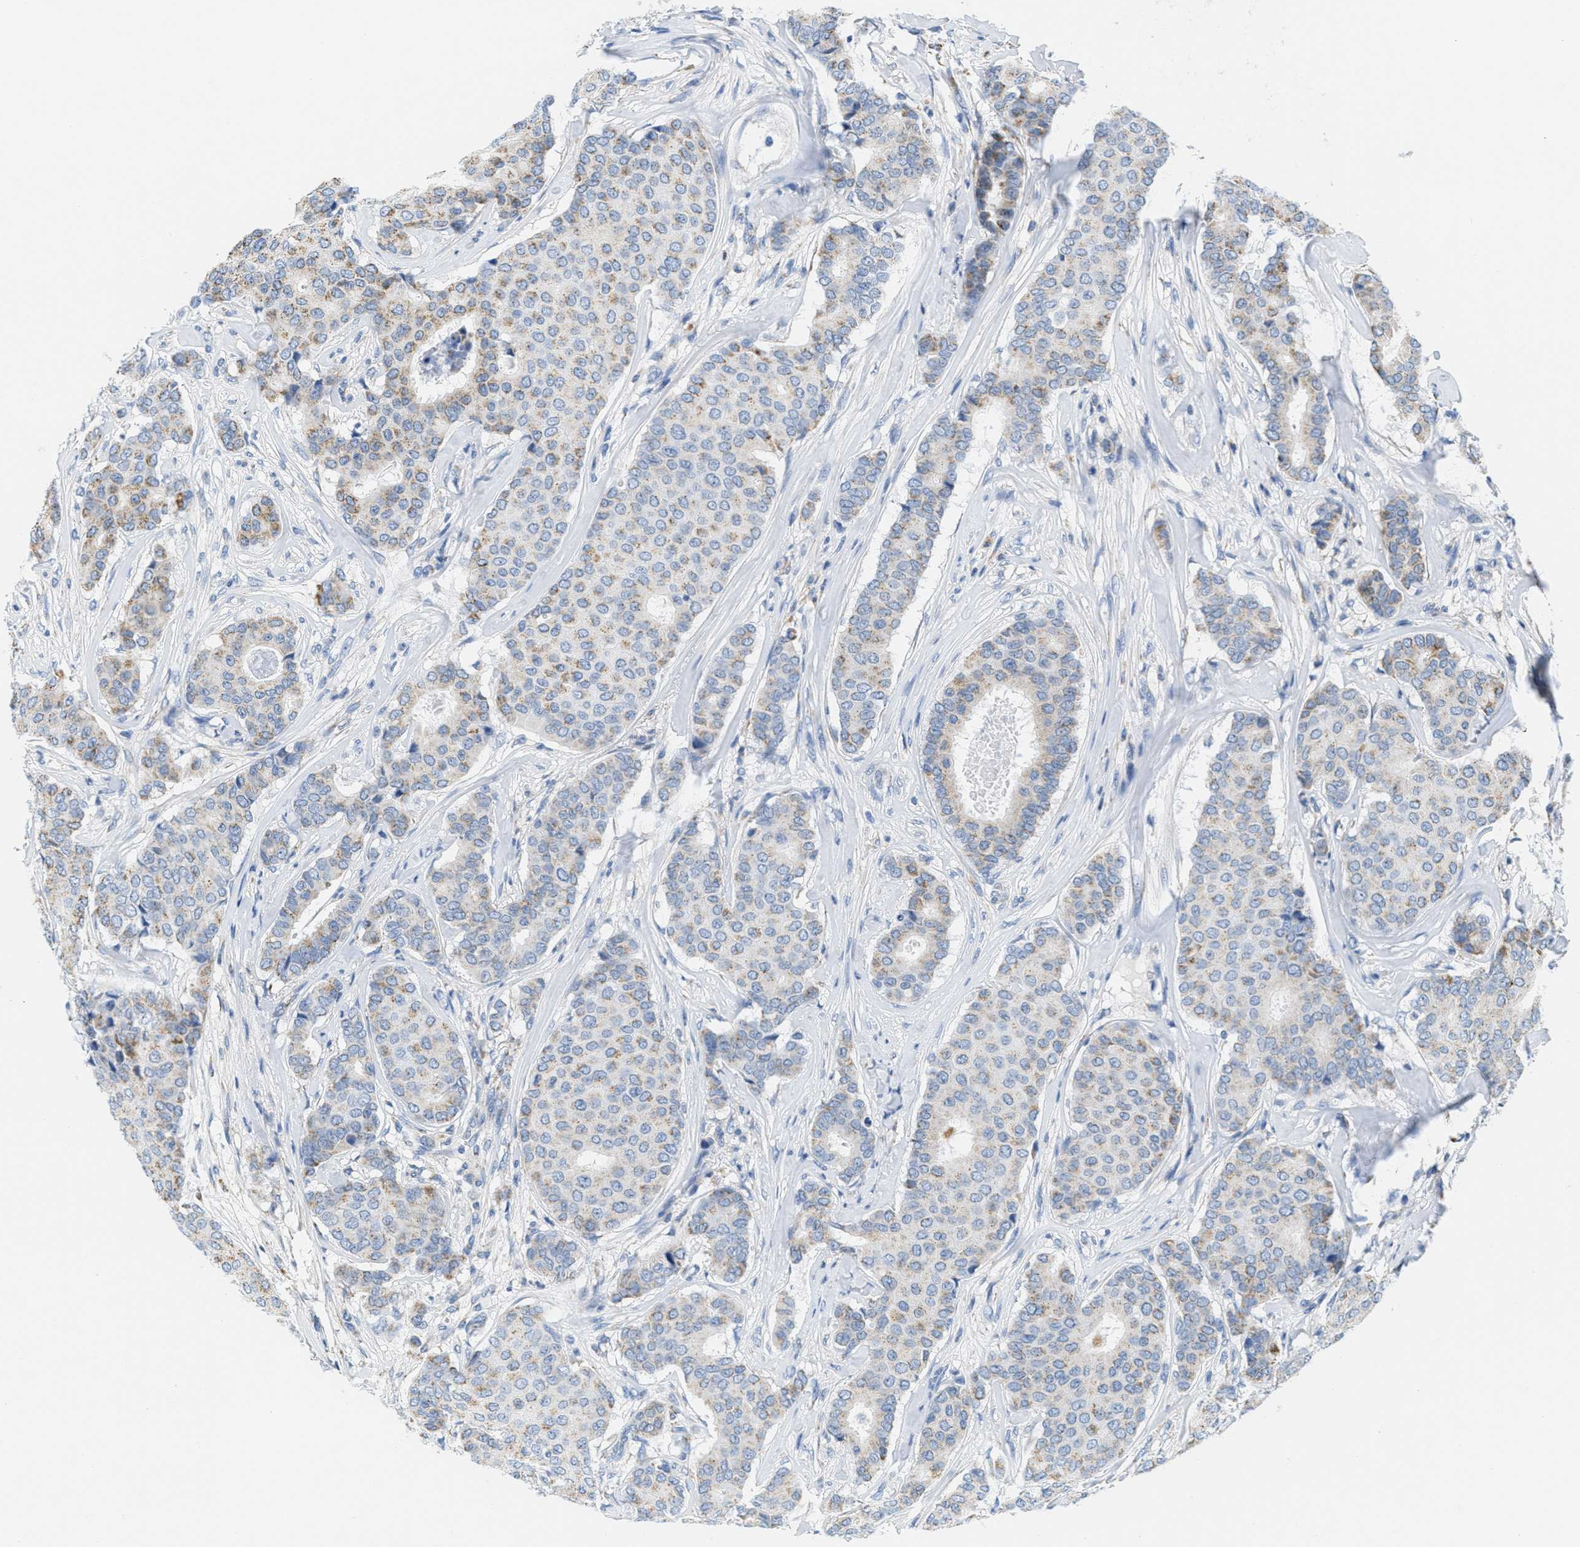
{"staining": {"intensity": "weak", "quantity": "25%-75%", "location": "cytoplasmic/membranous"}, "tissue": "breast cancer", "cell_type": "Tumor cells", "image_type": "cancer", "snomed": [{"axis": "morphology", "description": "Duct carcinoma"}, {"axis": "topography", "description": "Breast"}], "caption": "Invasive ductal carcinoma (breast) tissue exhibits weak cytoplasmic/membranous staining in about 25%-75% of tumor cells", "gene": "KCNJ5", "patient": {"sex": "female", "age": 75}}